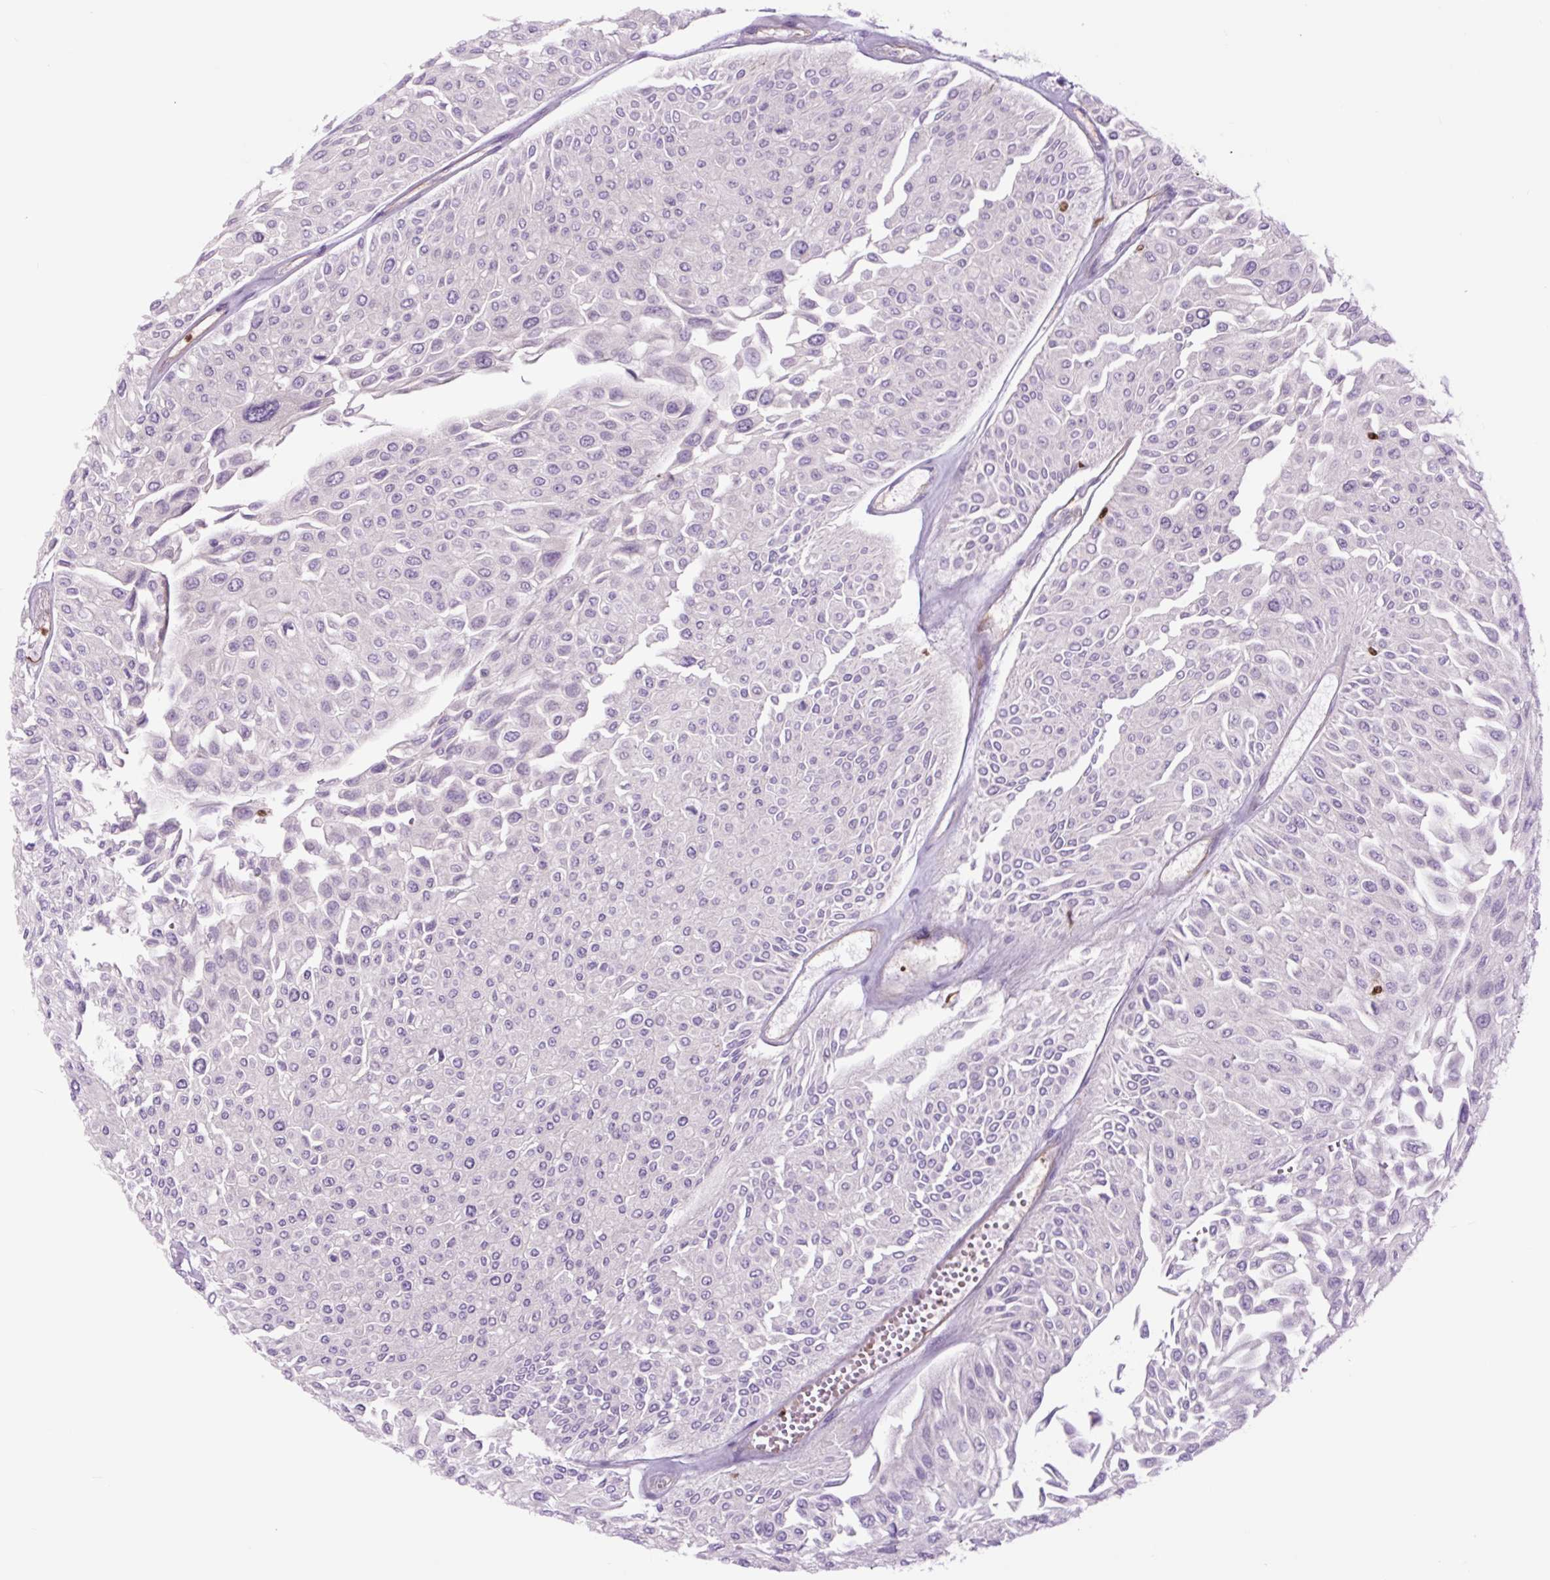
{"staining": {"intensity": "negative", "quantity": "none", "location": "none"}, "tissue": "urothelial cancer", "cell_type": "Tumor cells", "image_type": "cancer", "snomed": [{"axis": "morphology", "description": "Urothelial carcinoma, Low grade"}, {"axis": "topography", "description": "Urinary bladder"}], "caption": "There is no significant positivity in tumor cells of low-grade urothelial carcinoma.", "gene": "SPI1", "patient": {"sex": "male", "age": 67}}